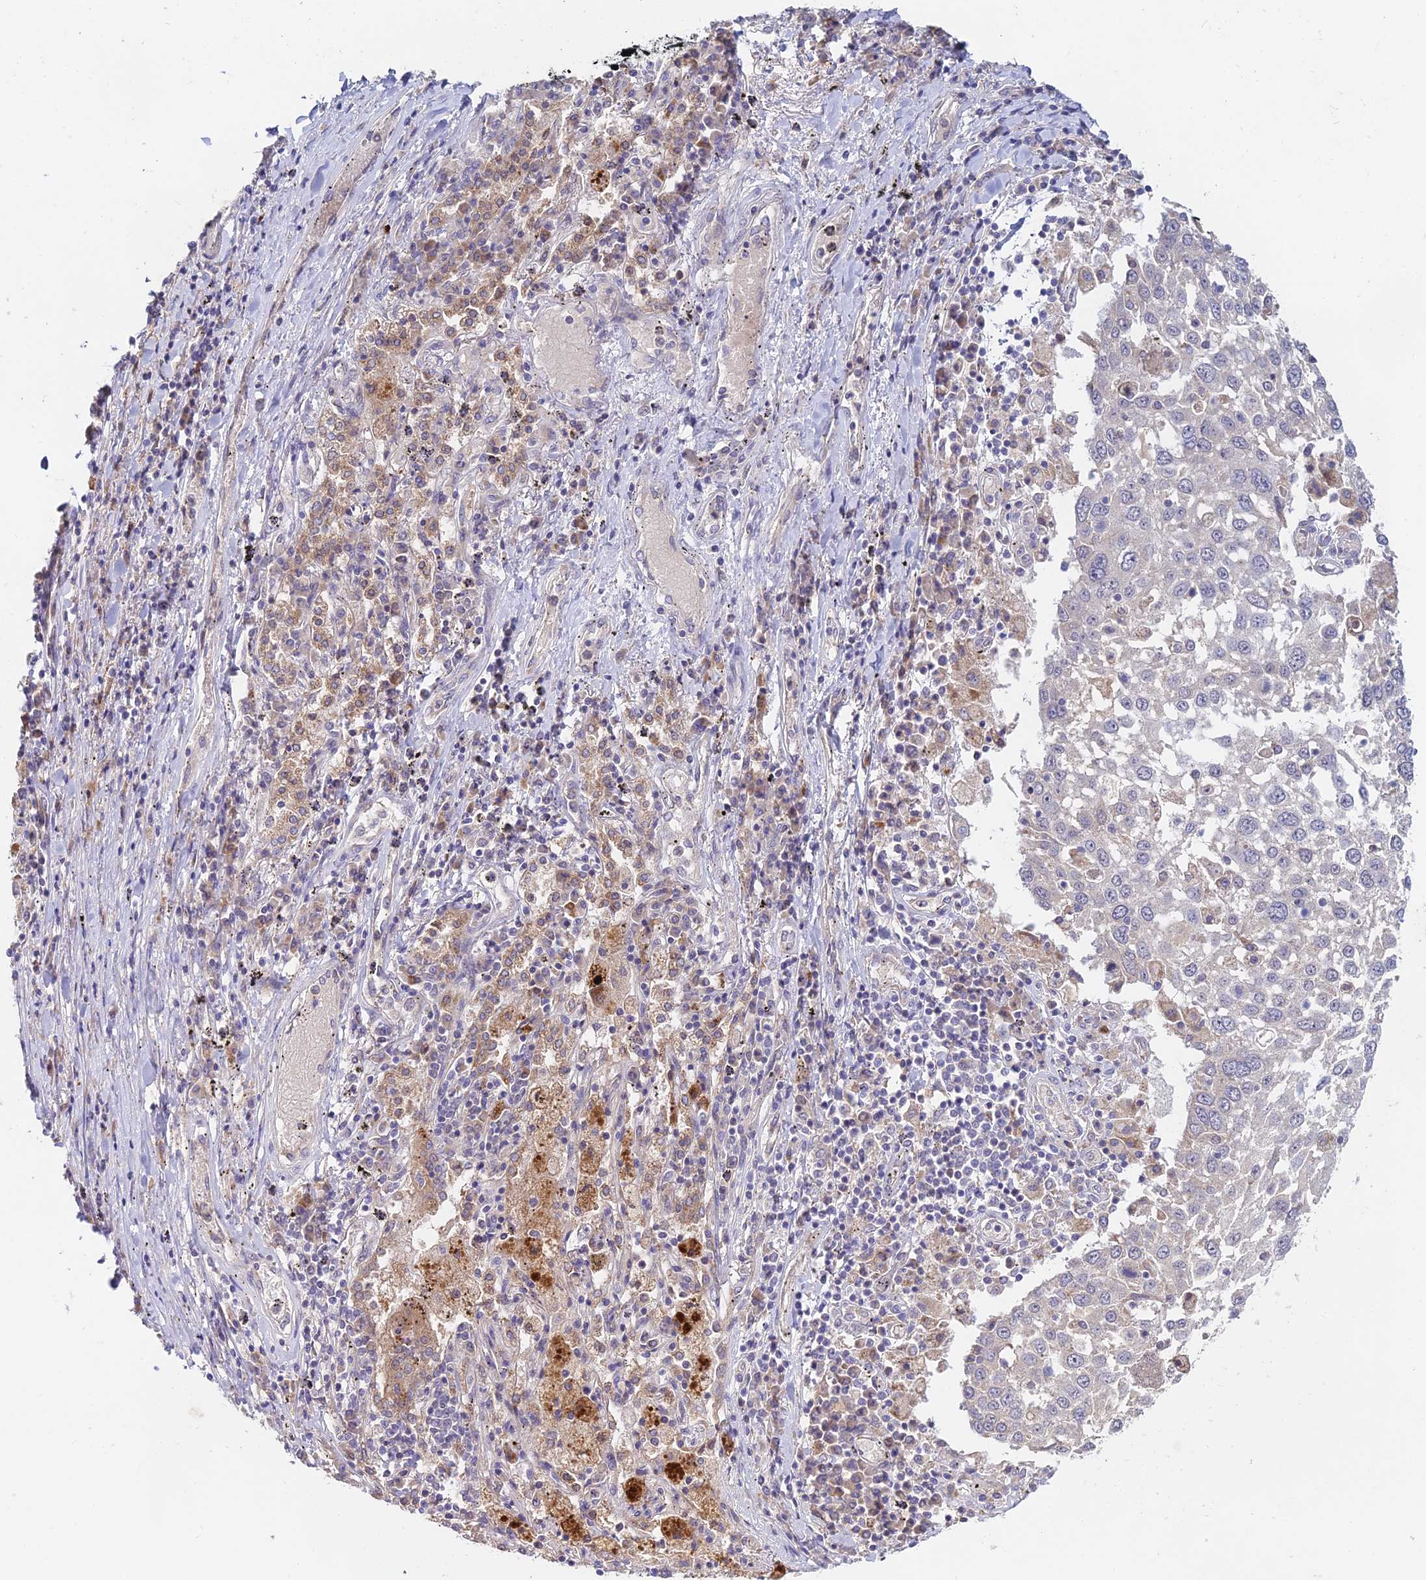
{"staining": {"intensity": "negative", "quantity": "none", "location": "none"}, "tissue": "lung cancer", "cell_type": "Tumor cells", "image_type": "cancer", "snomed": [{"axis": "morphology", "description": "Squamous cell carcinoma, NOS"}, {"axis": "topography", "description": "Lung"}], "caption": "Squamous cell carcinoma (lung) was stained to show a protein in brown. There is no significant expression in tumor cells.", "gene": "WDR43", "patient": {"sex": "male", "age": 65}}